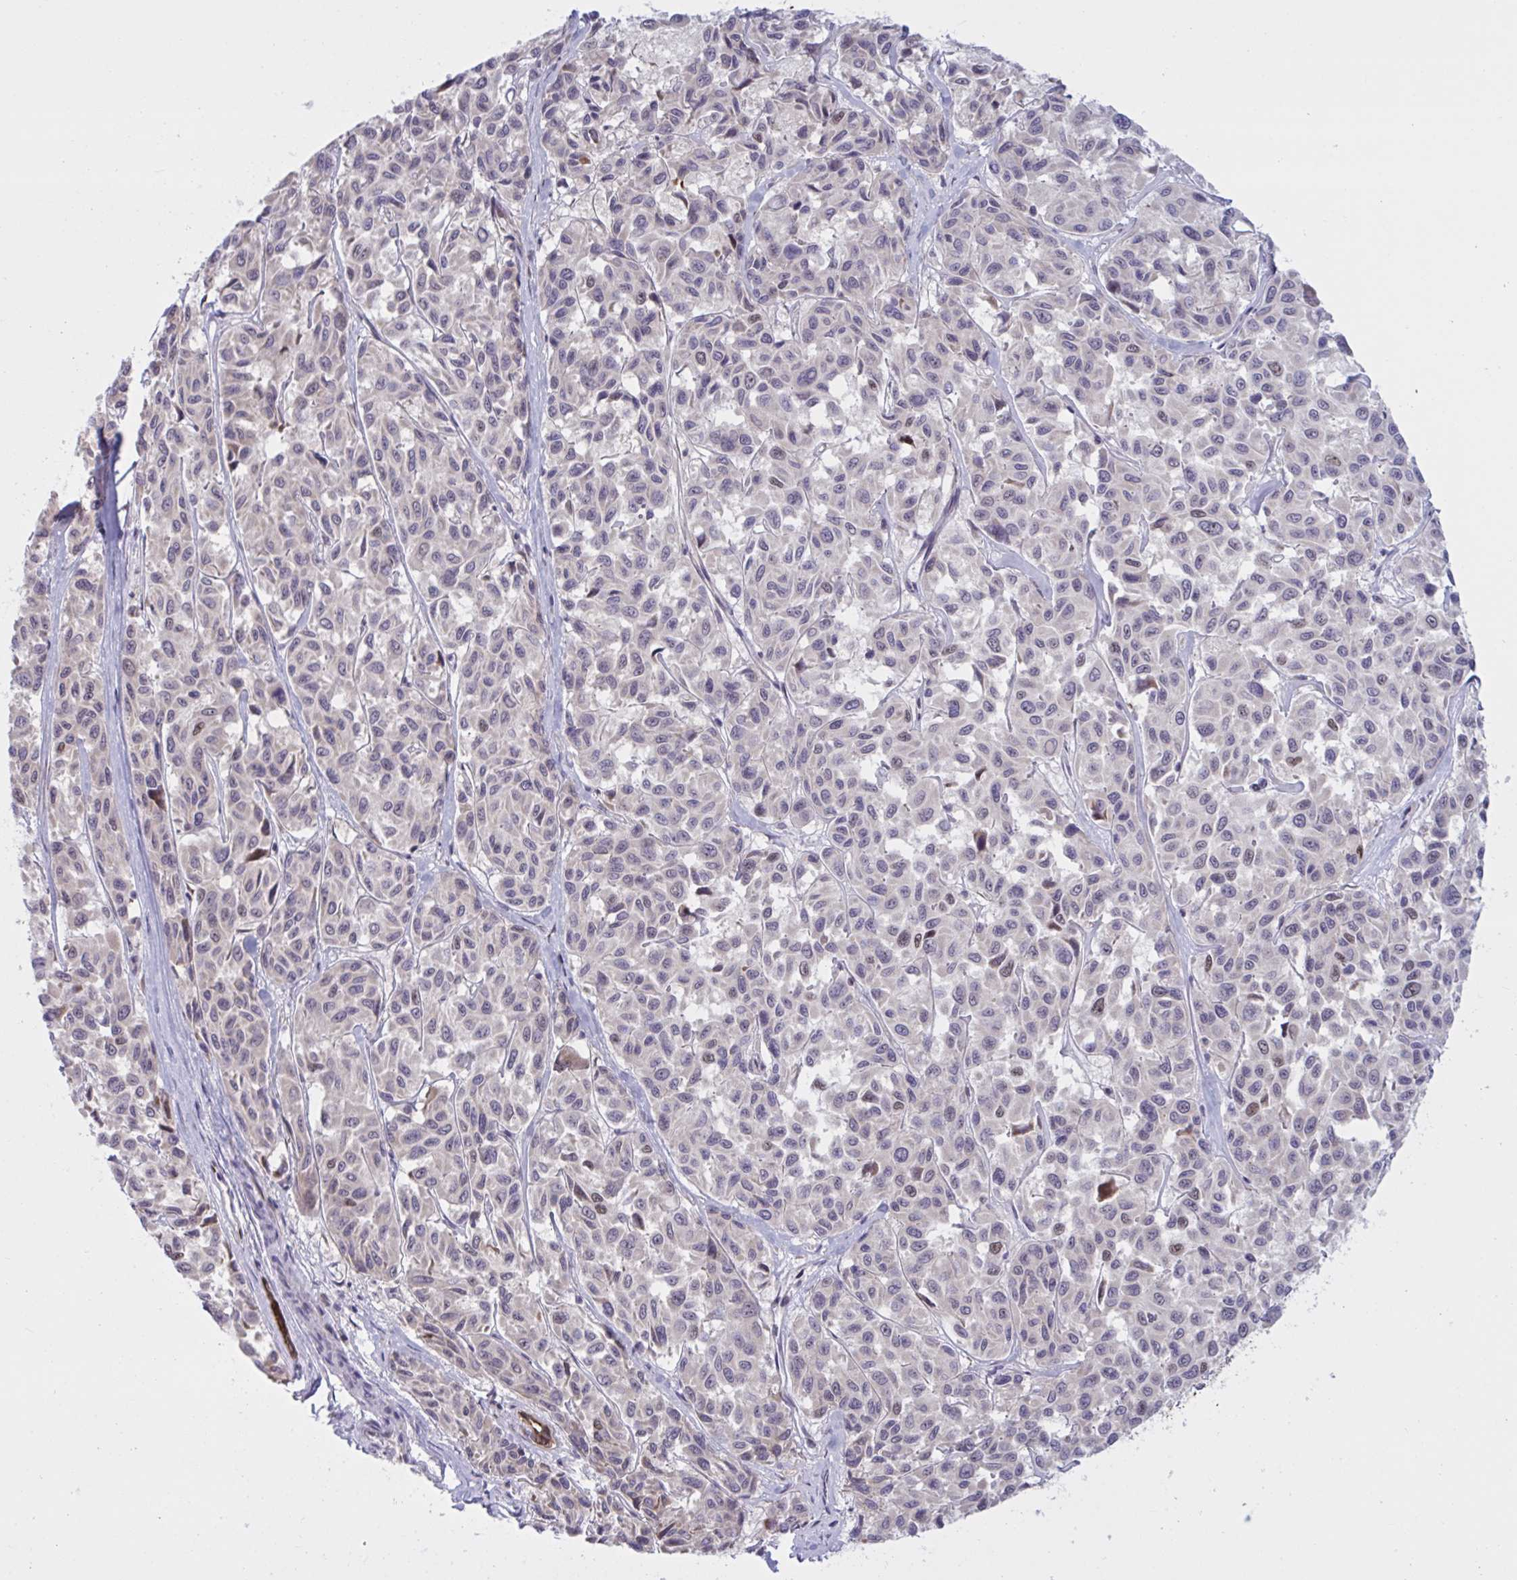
{"staining": {"intensity": "weak", "quantity": "25%-75%", "location": "nuclear"}, "tissue": "melanoma", "cell_type": "Tumor cells", "image_type": "cancer", "snomed": [{"axis": "morphology", "description": "Malignant melanoma, NOS"}, {"axis": "topography", "description": "Skin"}], "caption": "Immunohistochemical staining of melanoma demonstrates weak nuclear protein expression in about 25%-75% of tumor cells. The staining was performed using DAB (3,3'-diaminobenzidine) to visualize the protein expression in brown, while the nuclei were stained in blue with hematoxylin (Magnification: 20x).", "gene": "PRMT6", "patient": {"sex": "female", "age": 66}}